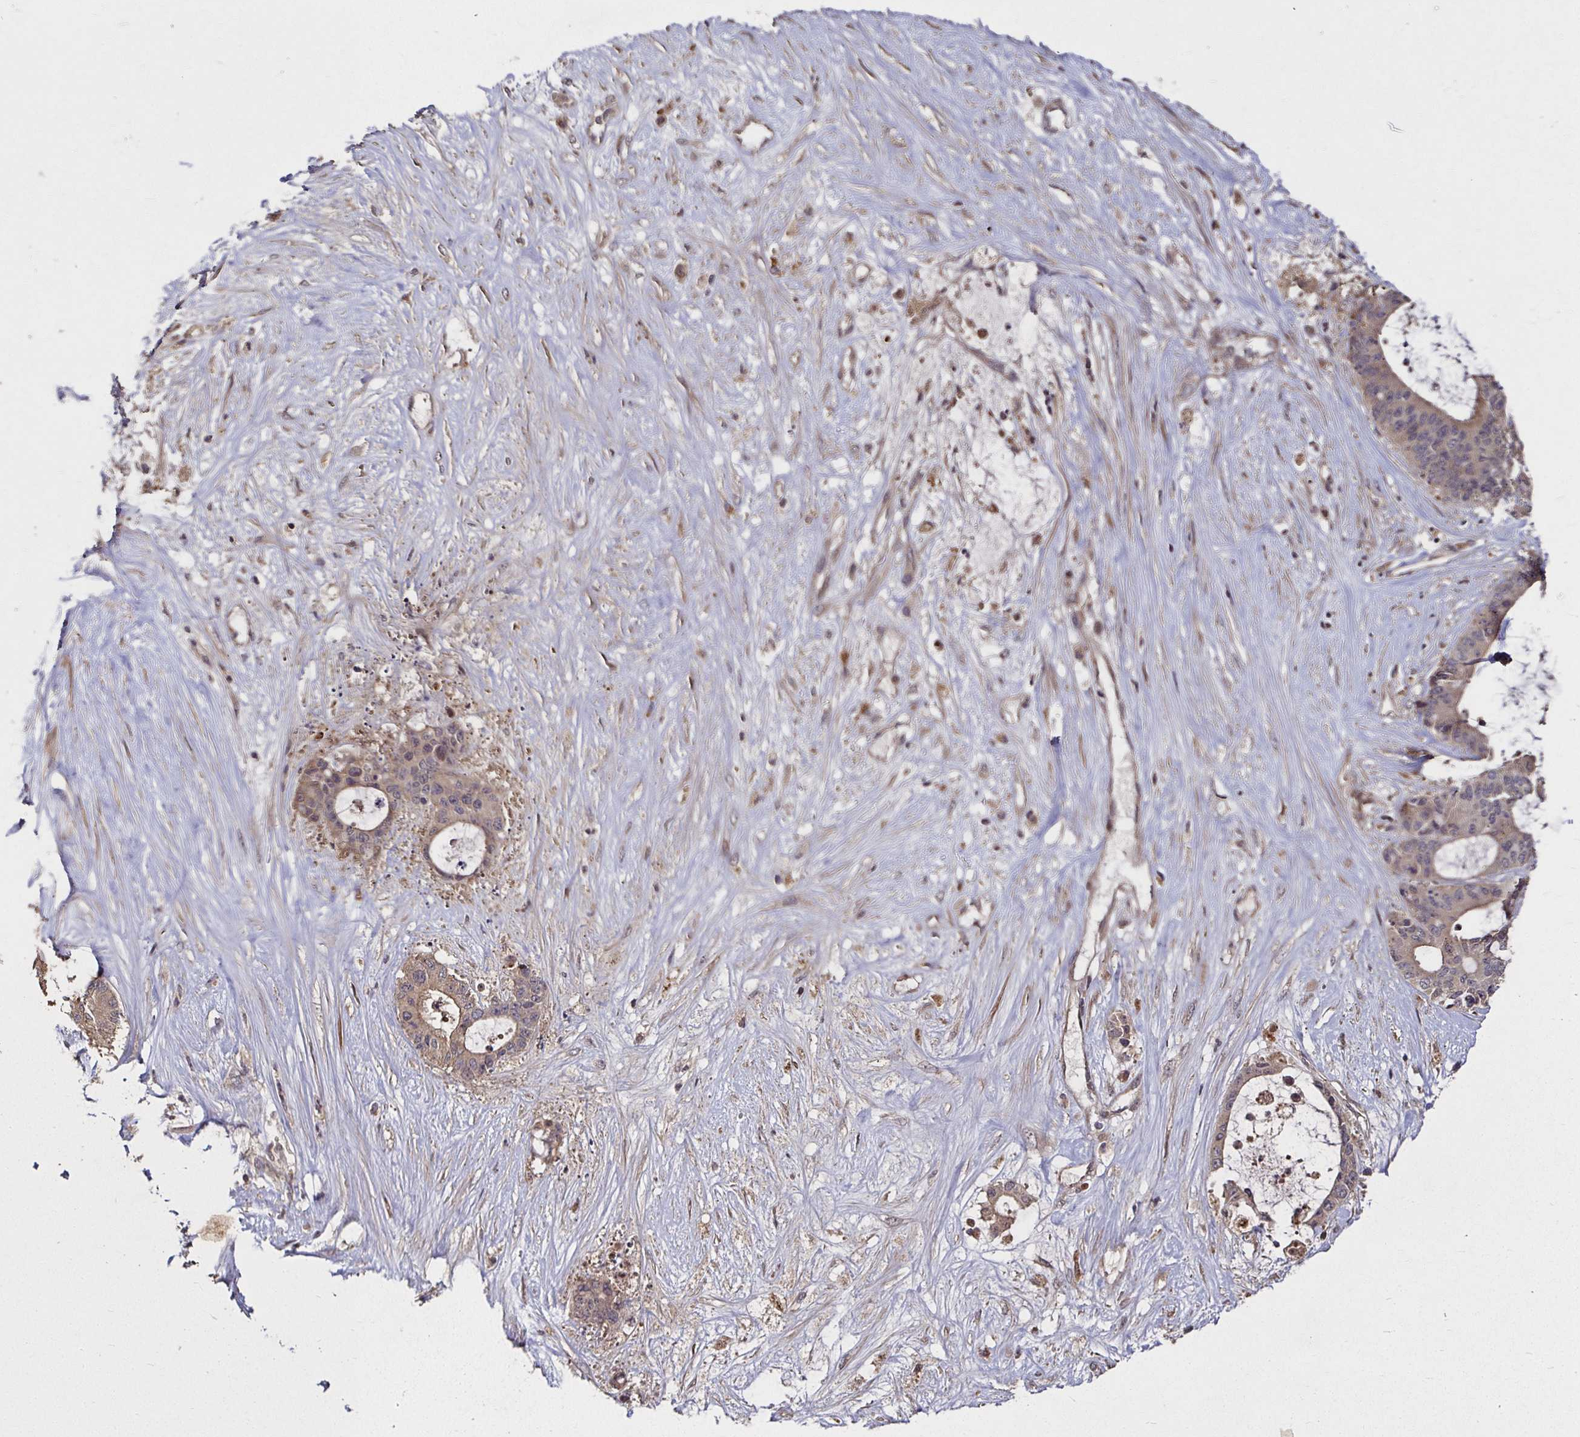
{"staining": {"intensity": "weak", "quantity": "<25%", "location": "cytoplasmic/membranous"}, "tissue": "liver cancer", "cell_type": "Tumor cells", "image_type": "cancer", "snomed": [{"axis": "morphology", "description": "Normal tissue, NOS"}, {"axis": "morphology", "description": "Cholangiocarcinoma"}, {"axis": "topography", "description": "Liver"}, {"axis": "topography", "description": "Peripheral nerve tissue"}], "caption": "A histopathology image of human liver cancer (cholangiocarcinoma) is negative for staining in tumor cells.", "gene": "SMYD3", "patient": {"sex": "female", "age": 73}}